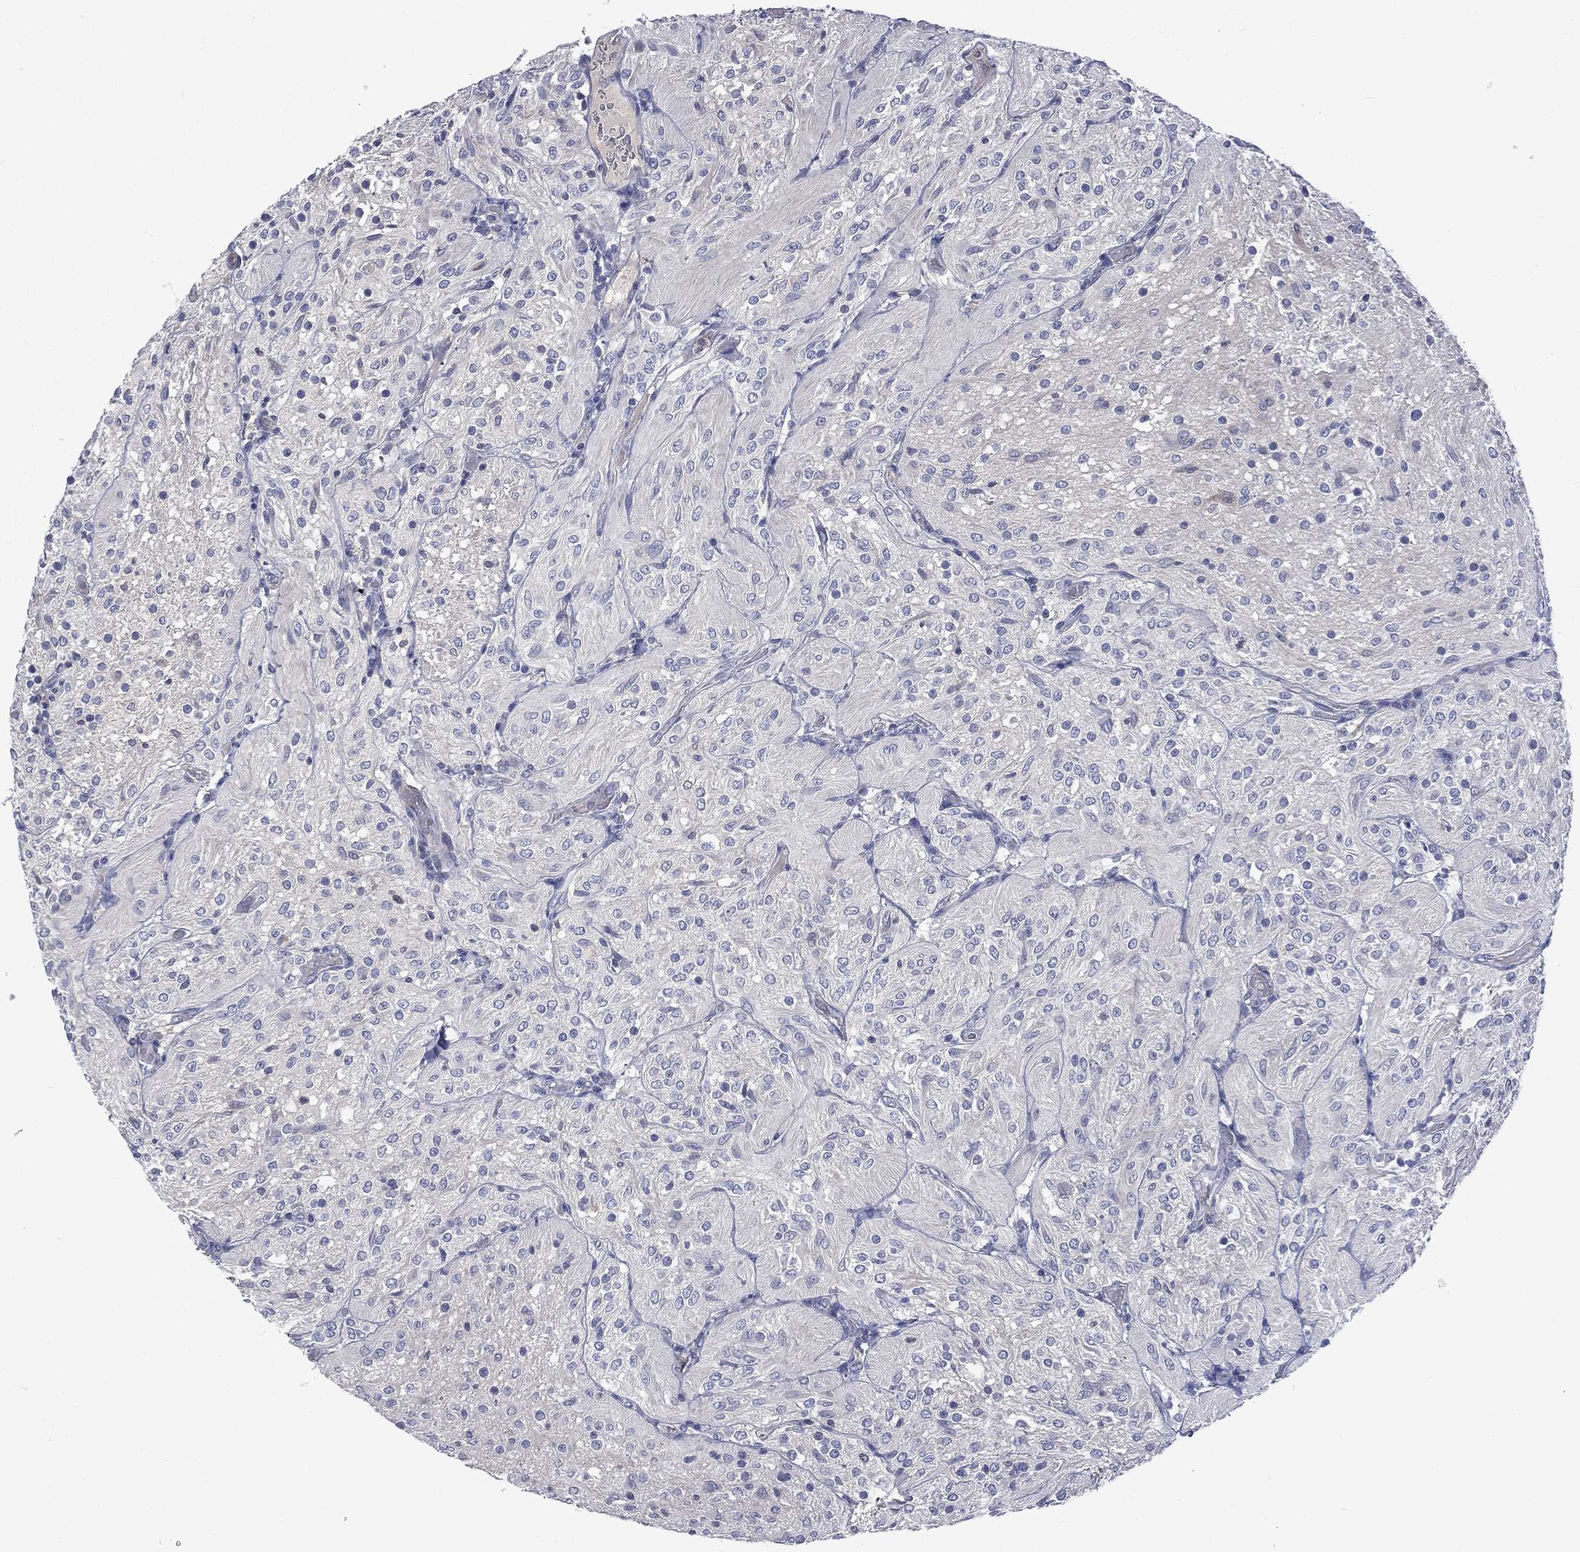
{"staining": {"intensity": "negative", "quantity": "none", "location": "none"}, "tissue": "glioma", "cell_type": "Tumor cells", "image_type": "cancer", "snomed": [{"axis": "morphology", "description": "Glioma, malignant, Low grade"}, {"axis": "topography", "description": "Brain"}], "caption": "Glioma was stained to show a protein in brown. There is no significant positivity in tumor cells.", "gene": "CA12", "patient": {"sex": "male", "age": 3}}